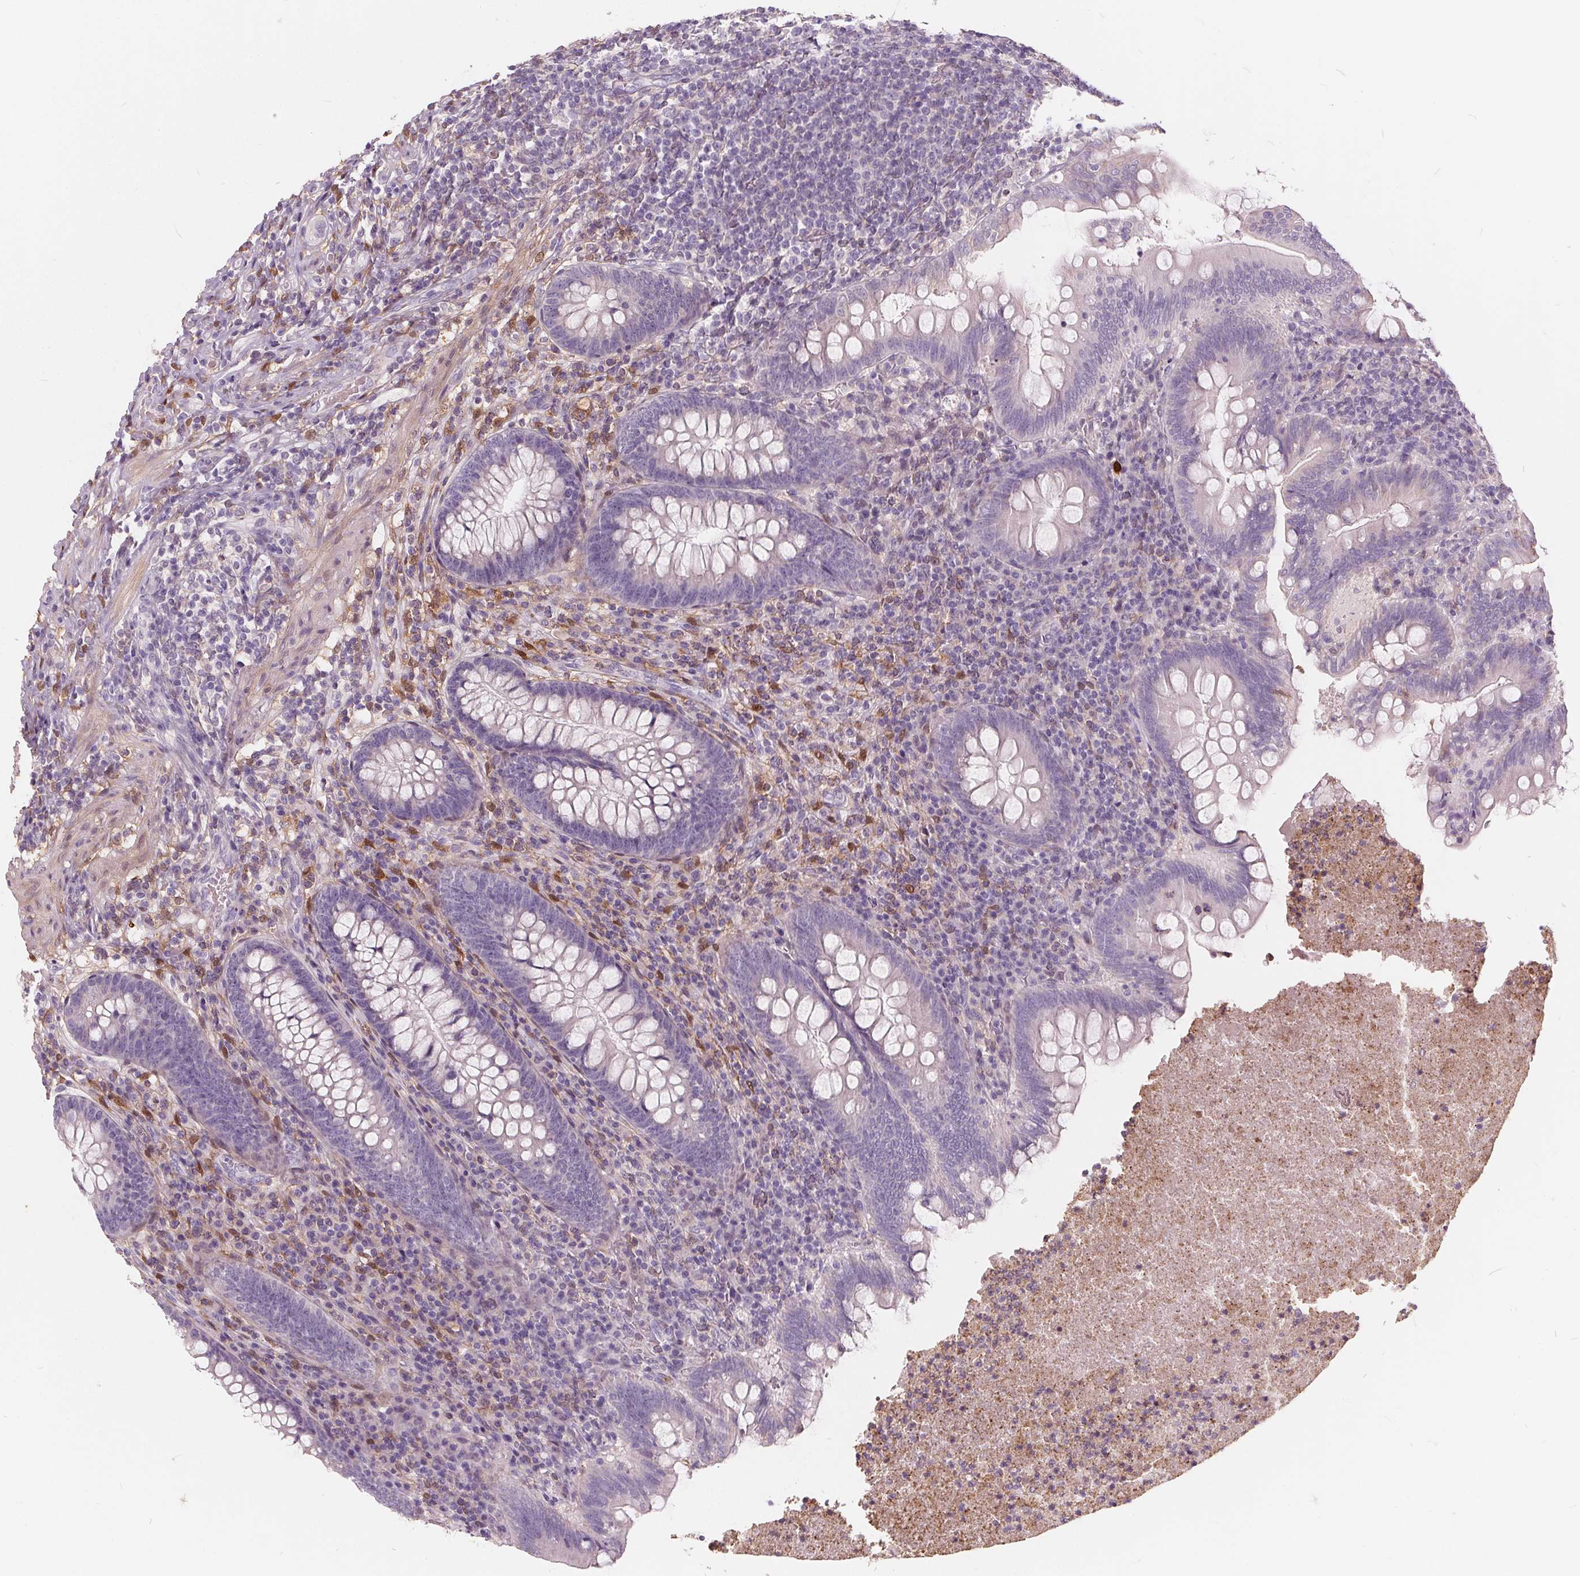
{"staining": {"intensity": "negative", "quantity": "none", "location": "none"}, "tissue": "appendix", "cell_type": "Glandular cells", "image_type": "normal", "snomed": [{"axis": "morphology", "description": "Normal tissue, NOS"}, {"axis": "topography", "description": "Appendix"}], "caption": "Glandular cells show no significant staining in unremarkable appendix.", "gene": "HAAO", "patient": {"sex": "male", "age": 47}}